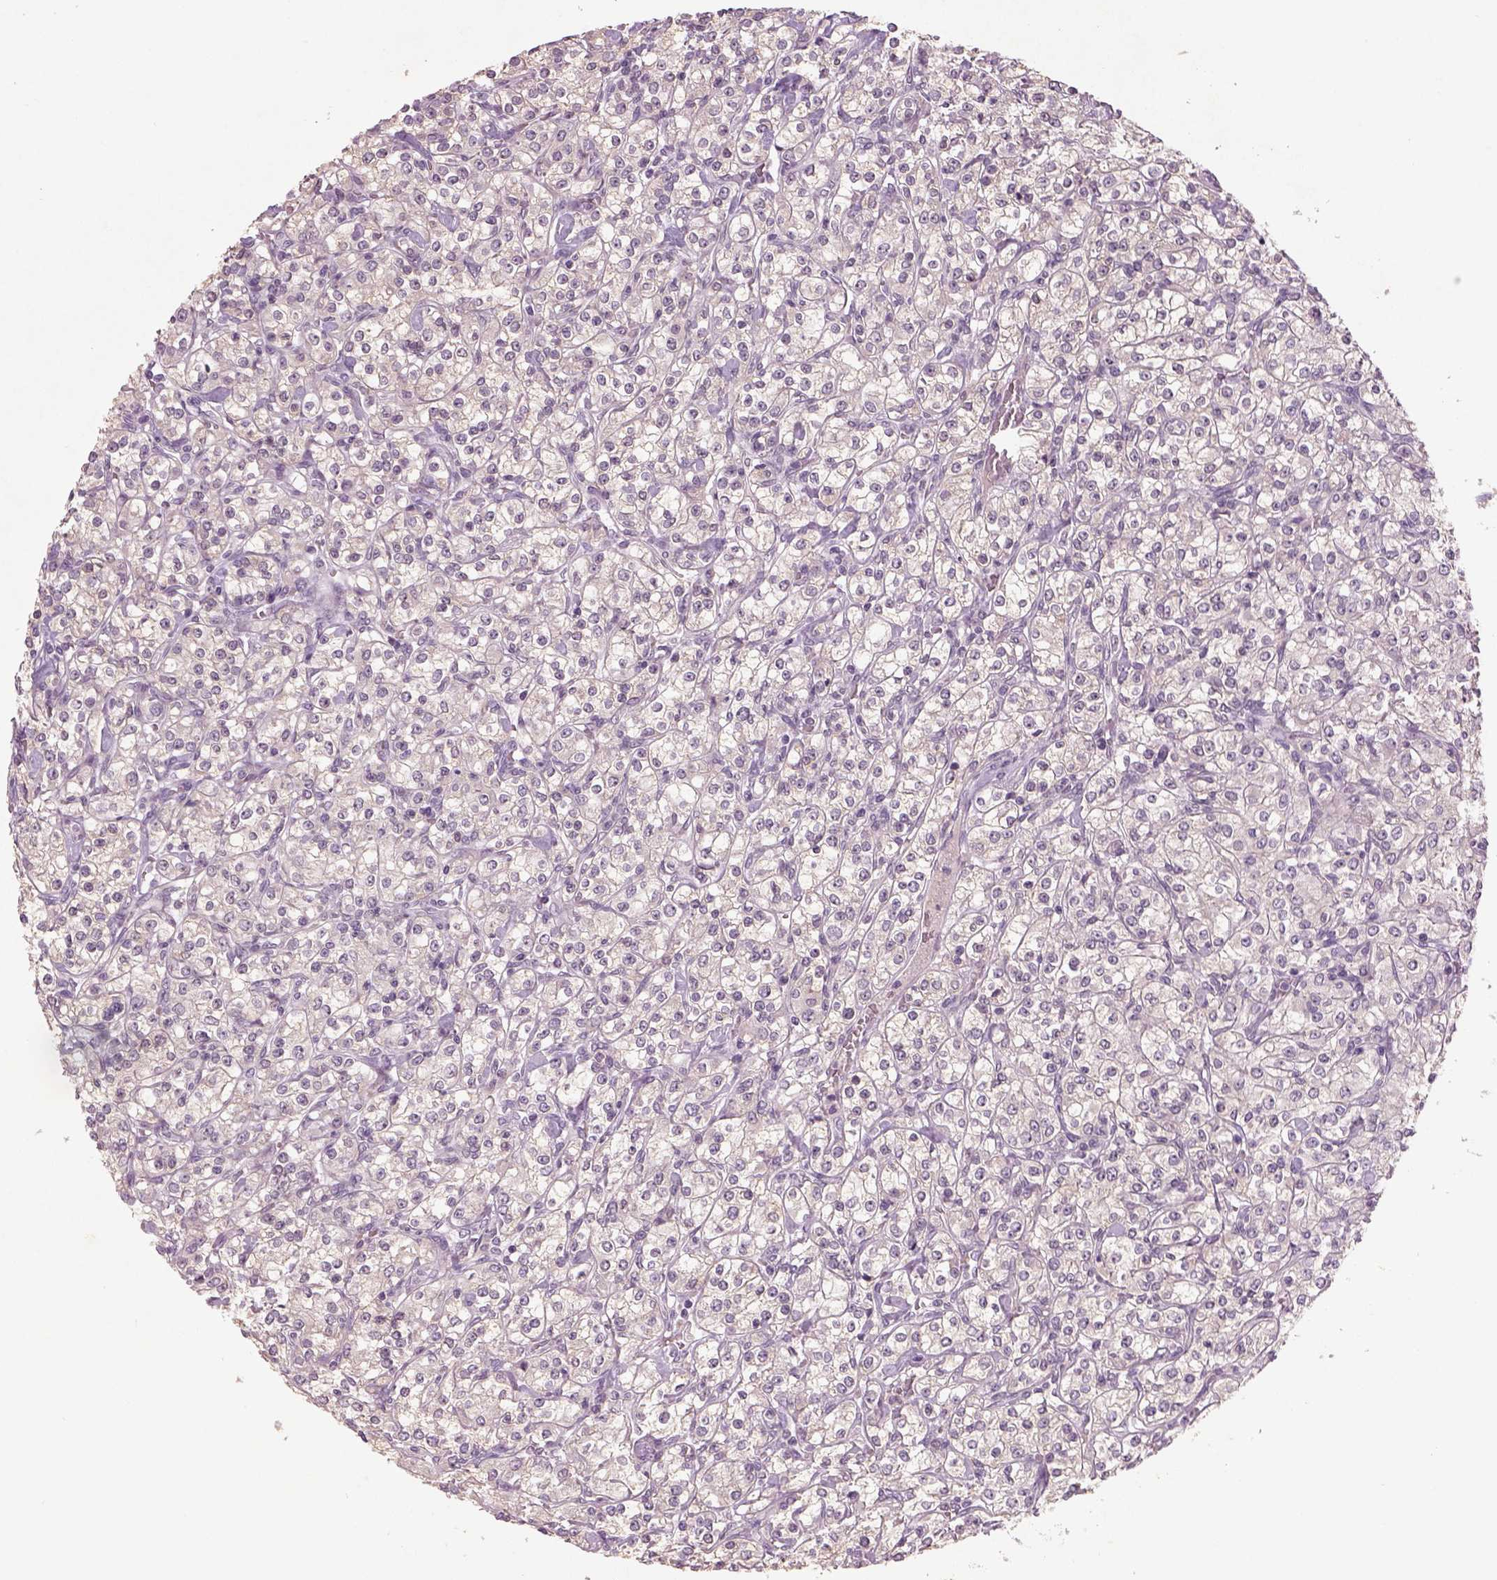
{"staining": {"intensity": "negative", "quantity": "none", "location": "none"}, "tissue": "renal cancer", "cell_type": "Tumor cells", "image_type": "cancer", "snomed": [{"axis": "morphology", "description": "Adenocarcinoma, NOS"}, {"axis": "topography", "description": "Kidney"}], "caption": "A photomicrograph of human renal cancer is negative for staining in tumor cells. The staining was performed using DAB (3,3'-diaminobenzidine) to visualize the protein expression in brown, while the nuclei were stained in blue with hematoxylin (Magnification: 20x).", "gene": "GDNF", "patient": {"sex": "male", "age": 77}}